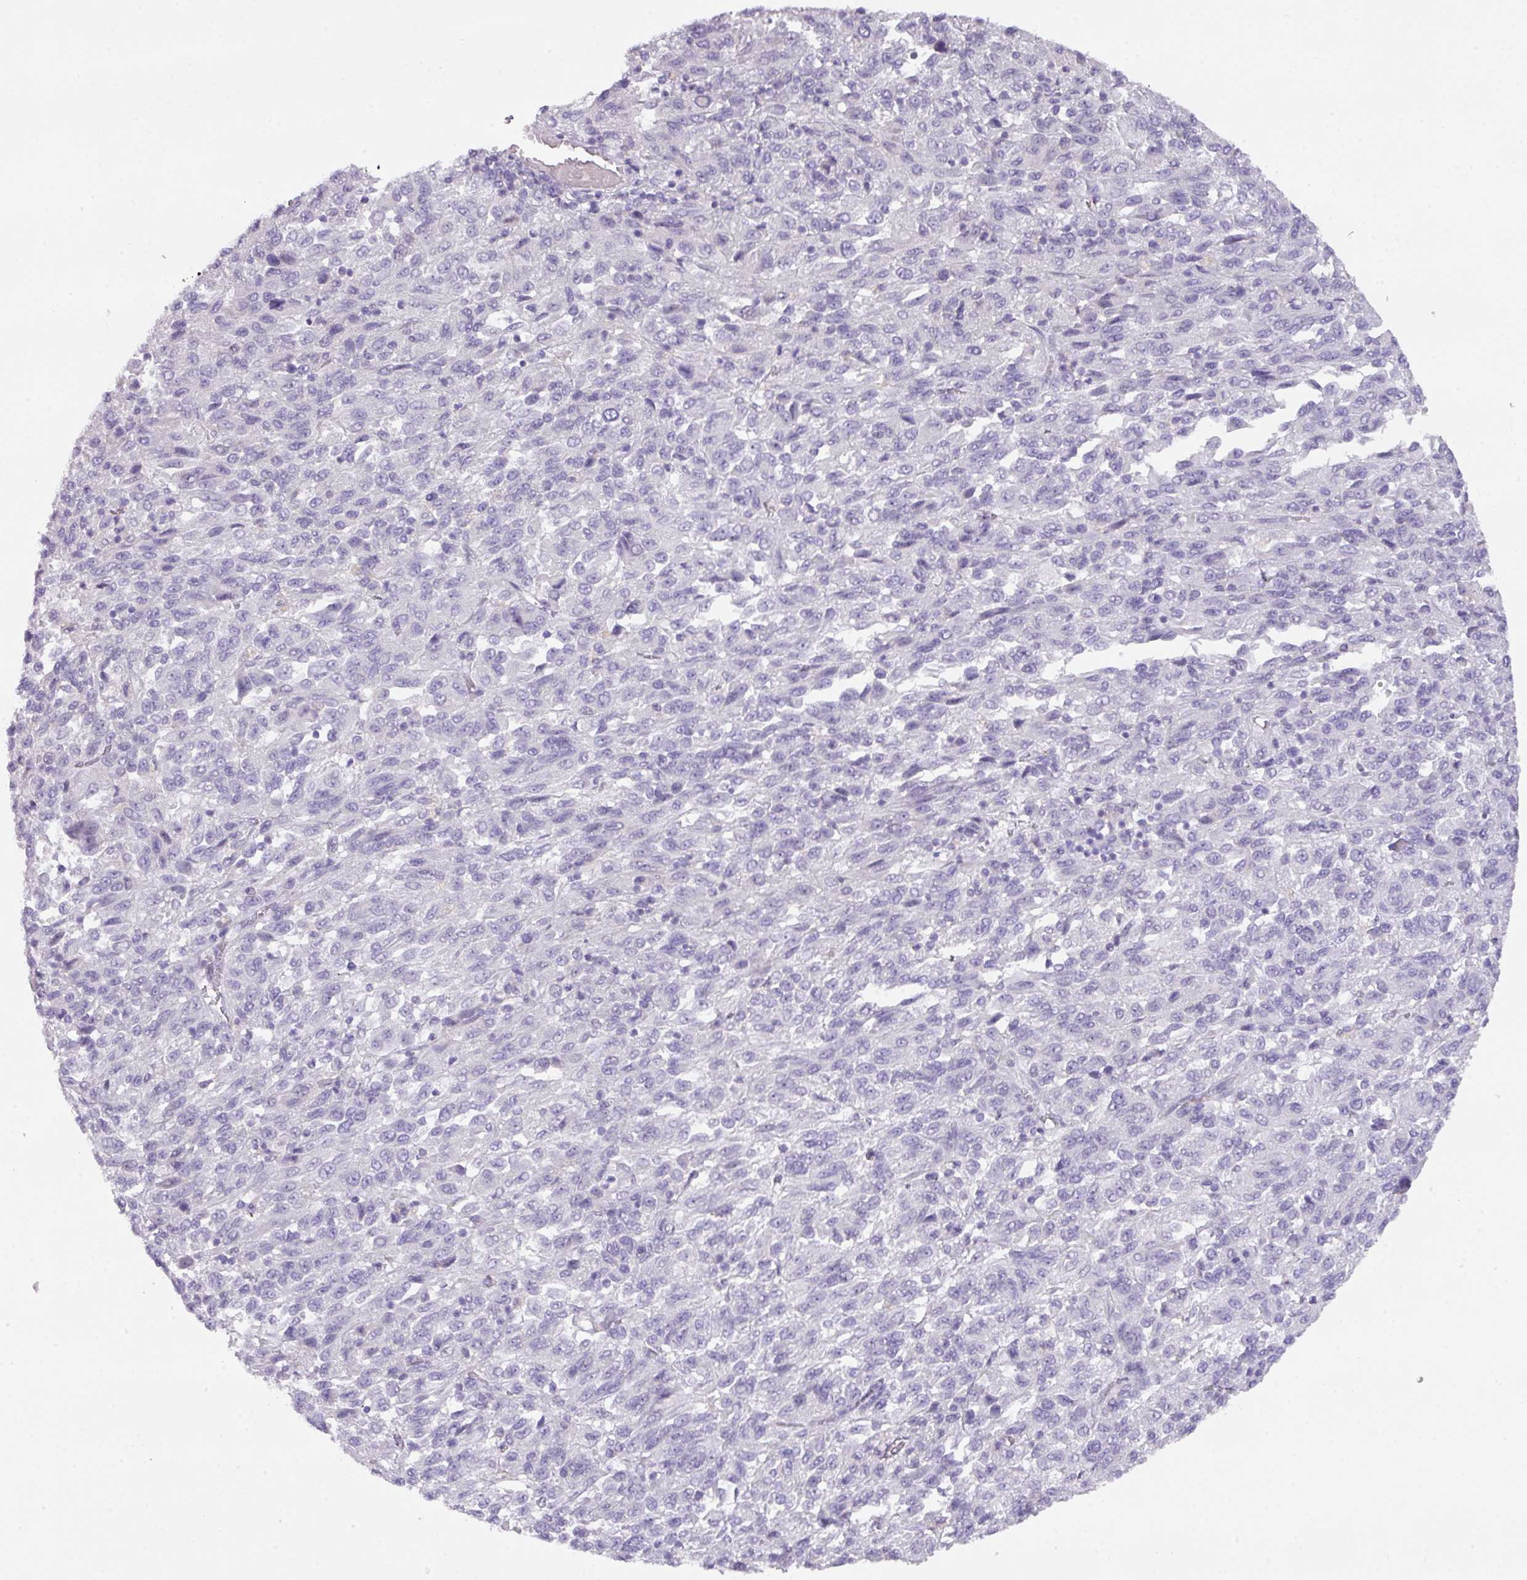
{"staining": {"intensity": "negative", "quantity": "none", "location": "none"}, "tissue": "melanoma", "cell_type": "Tumor cells", "image_type": "cancer", "snomed": [{"axis": "morphology", "description": "Malignant melanoma, Metastatic site"}, {"axis": "topography", "description": "Lung"}], "caption": "IHC of melanoma reveals no positivity in tumor cells.", "gene": "ANKRD13B", "patient": {"sex": "male", "age": 64}}